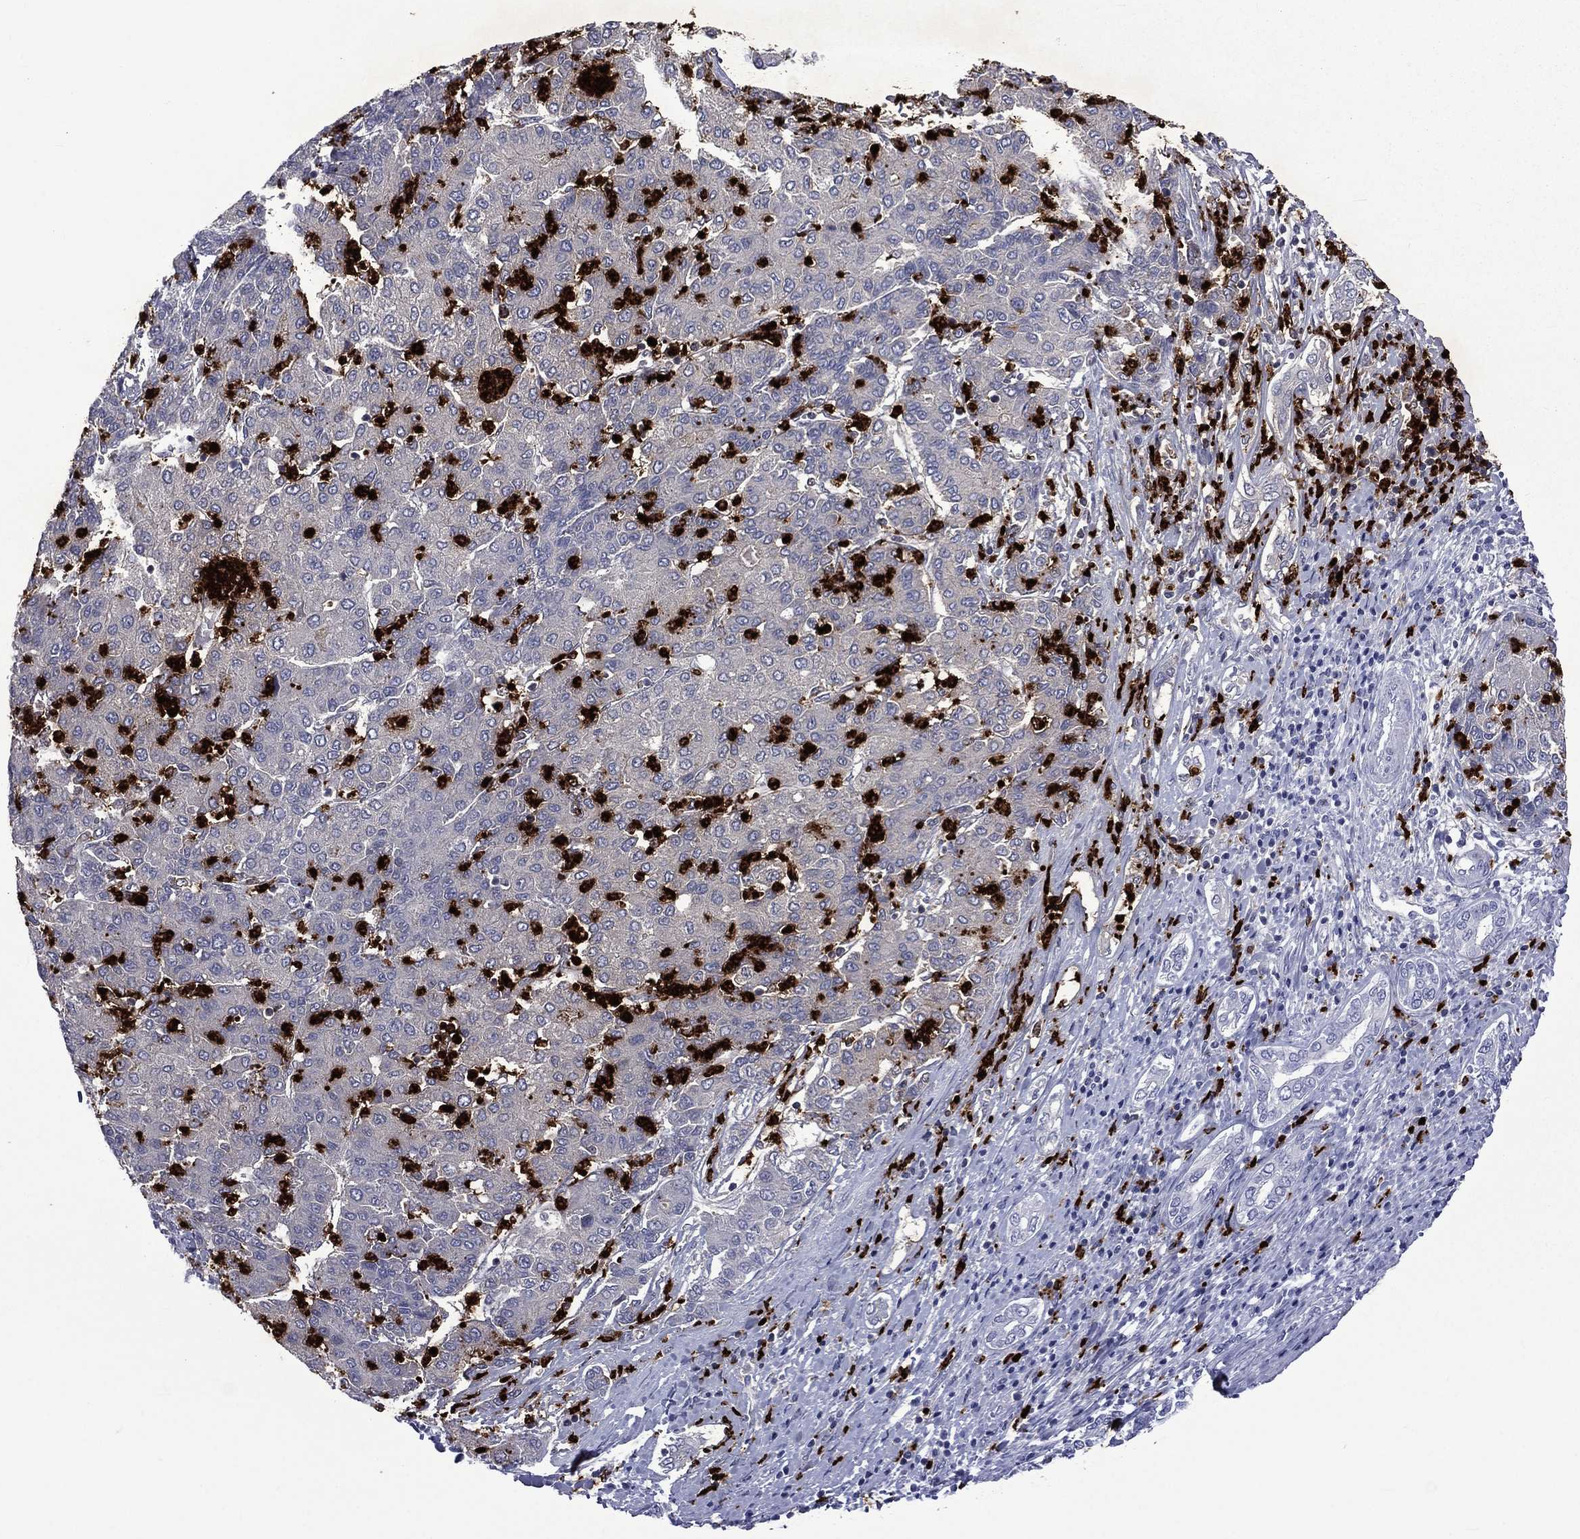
{"staining": {"intensity": "negative", "quantity": "none", "location": "none"}, "tissue": "liver cancer", "cell_type": "Tumor cells", "image_type": "cancer", "snomed": [{"axis": "morphology", "description": "Carcinoma, Hepatocellular, NOS"}, {"axis": "topography", "description": "Liver"}], "caption": "A high-resolution photomicrograph shows immunohistochemistry staining of liver cancer (hepatocellular carcinoma), which displays no significant staining in tumor cells.", "gene": "ELANE", "patient": {"sex": "male", "age": 65}}